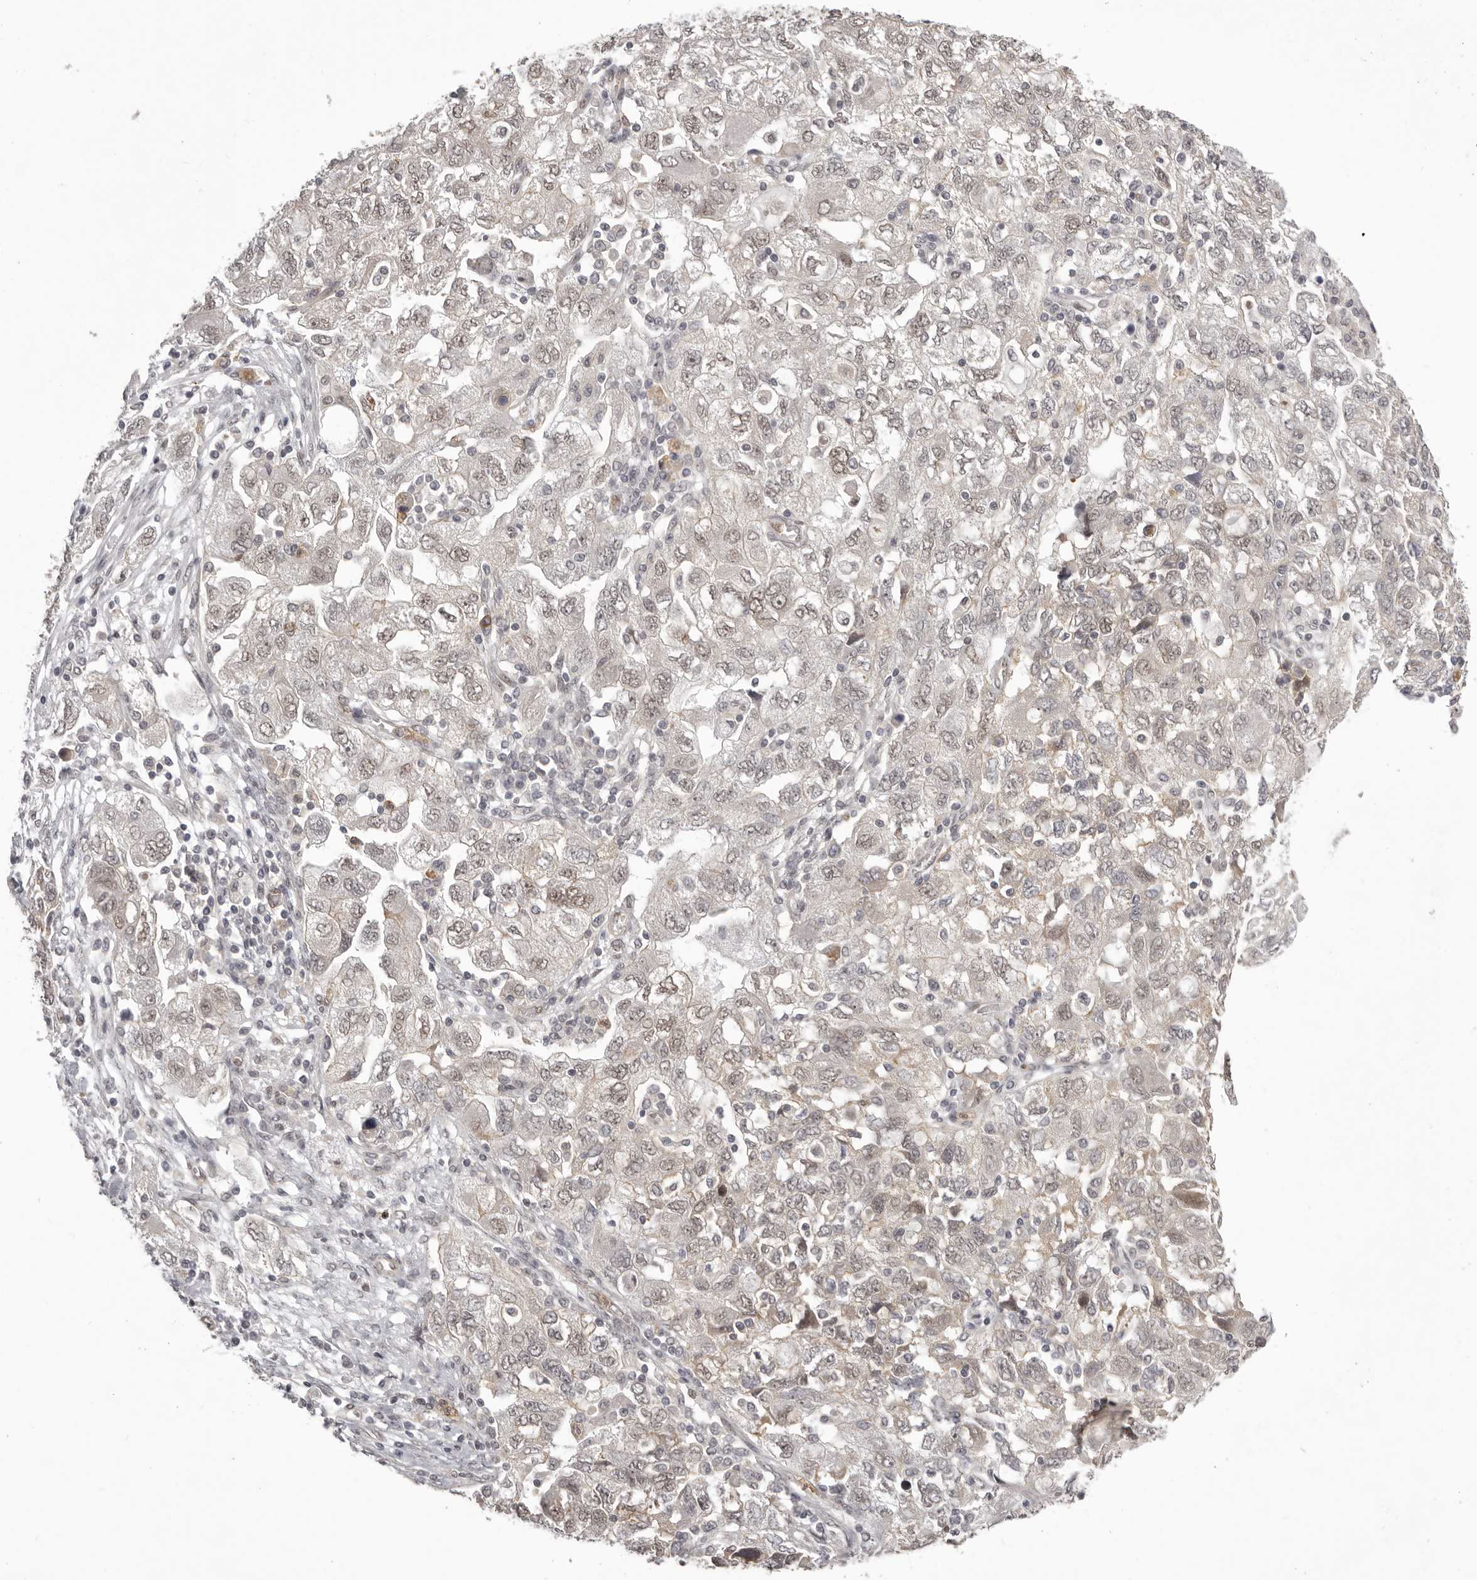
{"staining": {"intensity": "weak", "quantity": "<25%", "location": "nuclear"}, "tissue": "ovarian cancer", "cell_type": "Tumor cells", "image_type": "cancer", "snomed": [{"axis": "morphology", "description": "Carcinoma, NOS"}, {"axis": "morphology", "description": "Cystadenocarcinoma, serous, NOS"}, {"axis": "topography", "description": "Ovary"}], "caption": "The histopathology image reveals no significant staining in tumor cells of ovarian cancer. The staining was performed using DAB to visualize the protein expression in brown, while the nuclei were stained in blue with hematoxylin (Magnification: 20x).", "gene": "RNF2", "patient": {"sex": "female", "age": 69}}